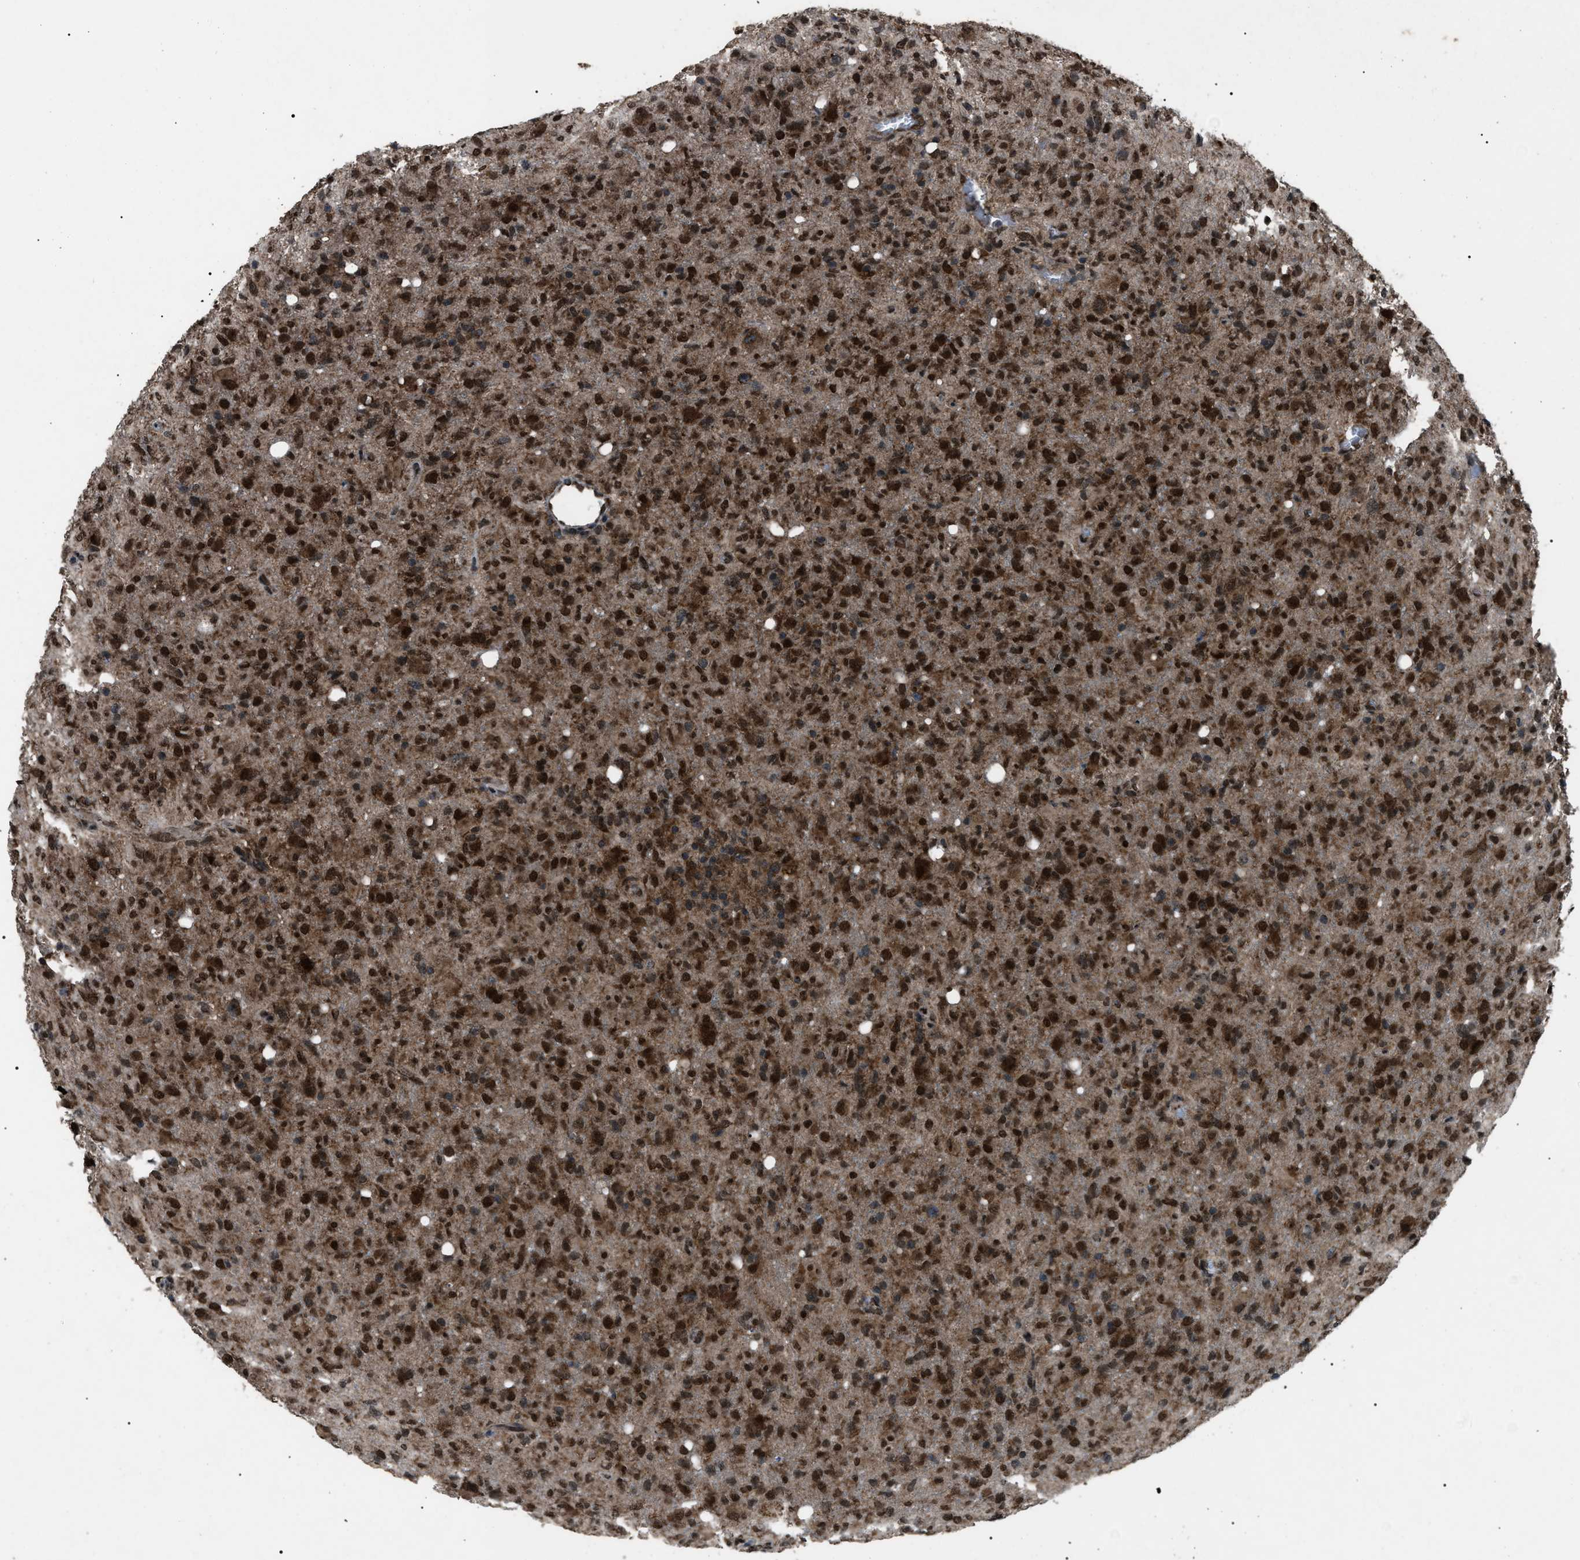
{"staining": {"intensity": "strong", "quantity": ">75%", "location": "cytoplasmic/membranous,nuclear"}, "tissue": "glioma", "cell_type": "Tumor cells", "image_type": "cancer", "snomed": [{"axis": "morphology", "description": "Glioma, malignant, High grade"}, {"axis": "topography", "description": "Brain"}], "caption": "Protein staining of high-grade glioma (malignant) tissue demonstrates strong cytoplasmic/membranous and nuclear expression in about >75% of tumor cells.", "gene": "ZFAND2A", "patient": {"sex": "female", "age": 57}}